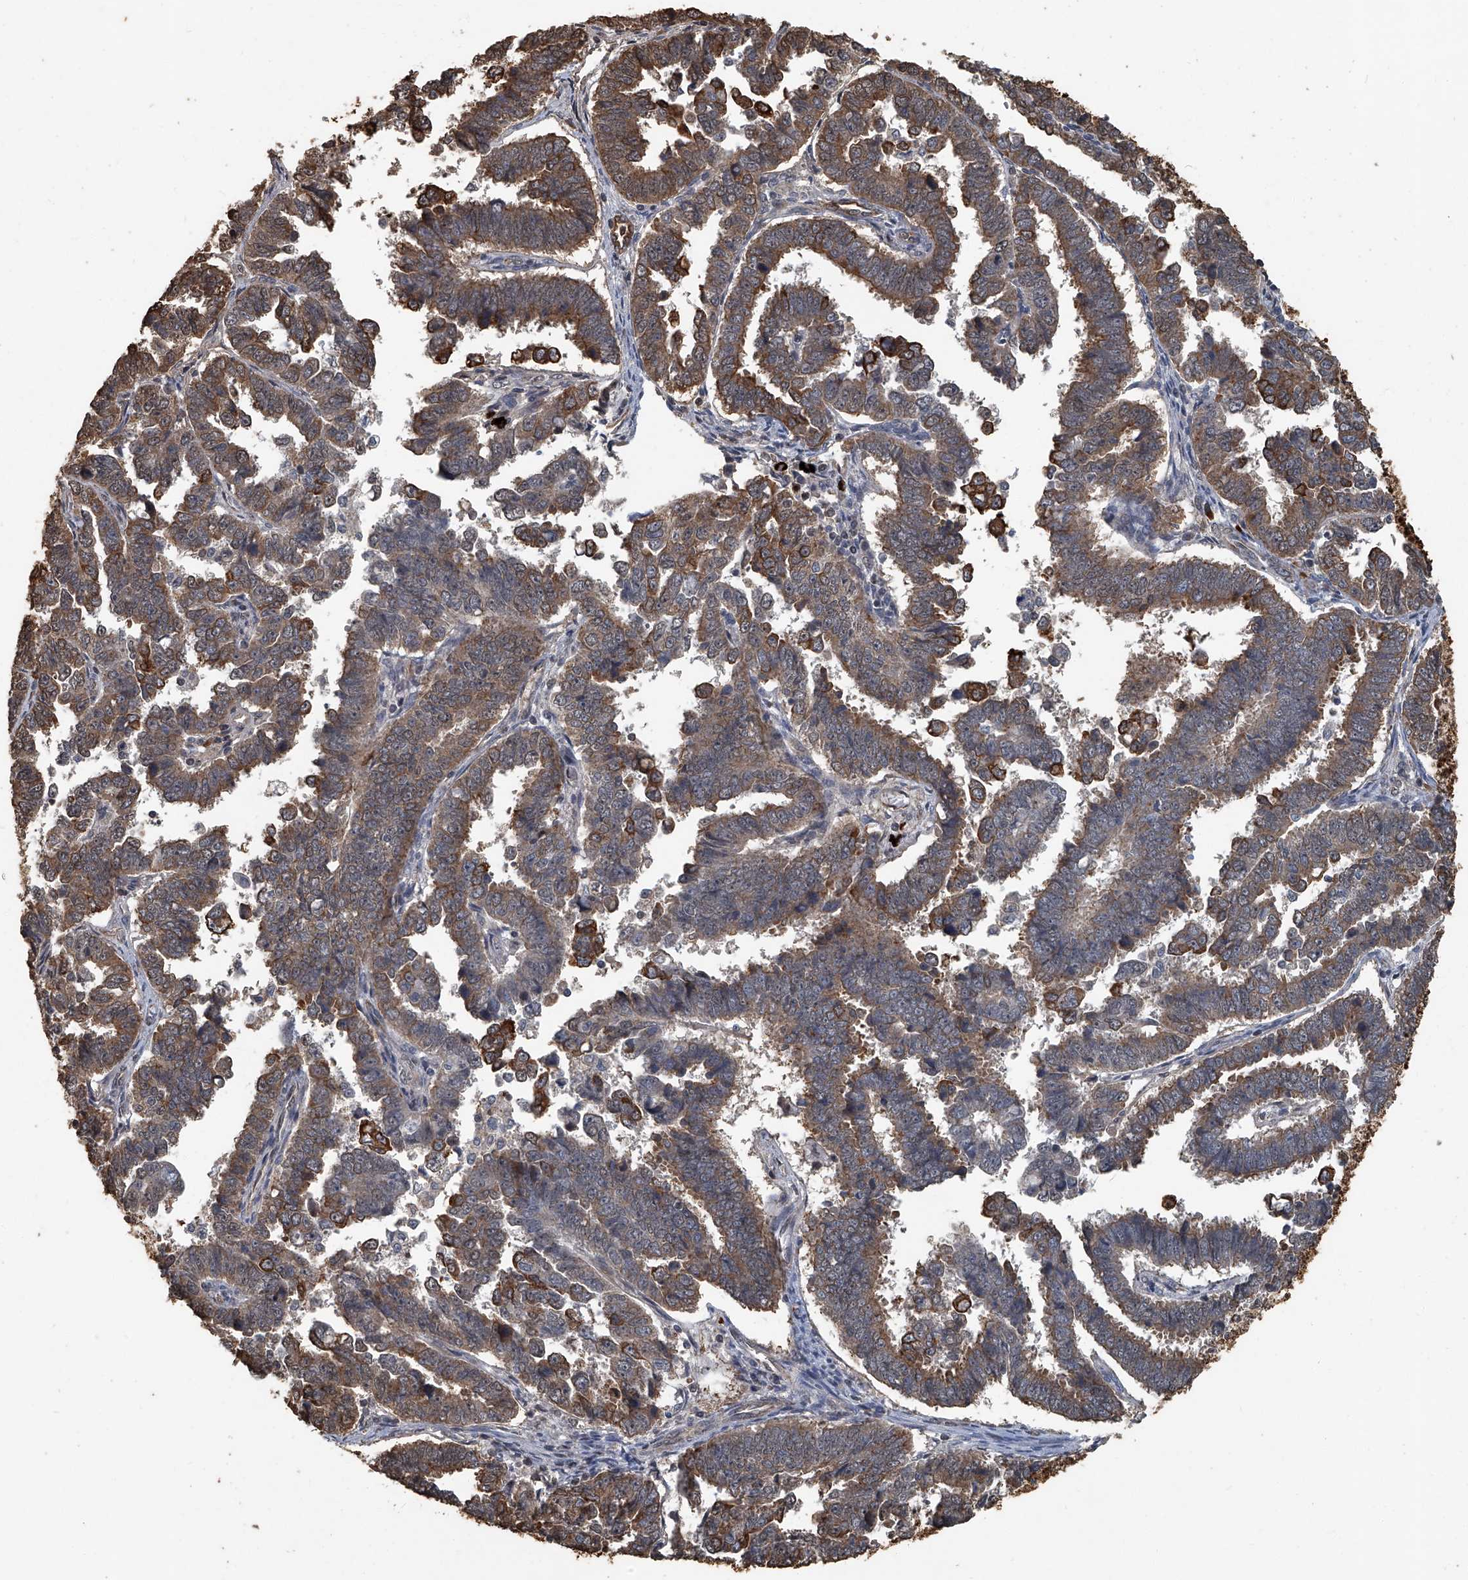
{"staining": {"intensity": "strong", "quantity": "<25%", "location": "cytoplasmic/membranous"}, "tissue": "endometrial cancer", "cell_type": "Tumor cells", "image_type": "cancer", "snomed": [{"axis": "morphology", "description": "Adenocarcinoma, NOS"}, {"axis": "topography", "description": "Endometrium"}], "caption": "A medium amount of strong cytoplasmic/membranous positivity is seen in approximately <25% of tumor cells in adenocarcinoma (endometrial) tissue.", "gene": "GPR132", "patient": {"sex": "female", "age": 75}}